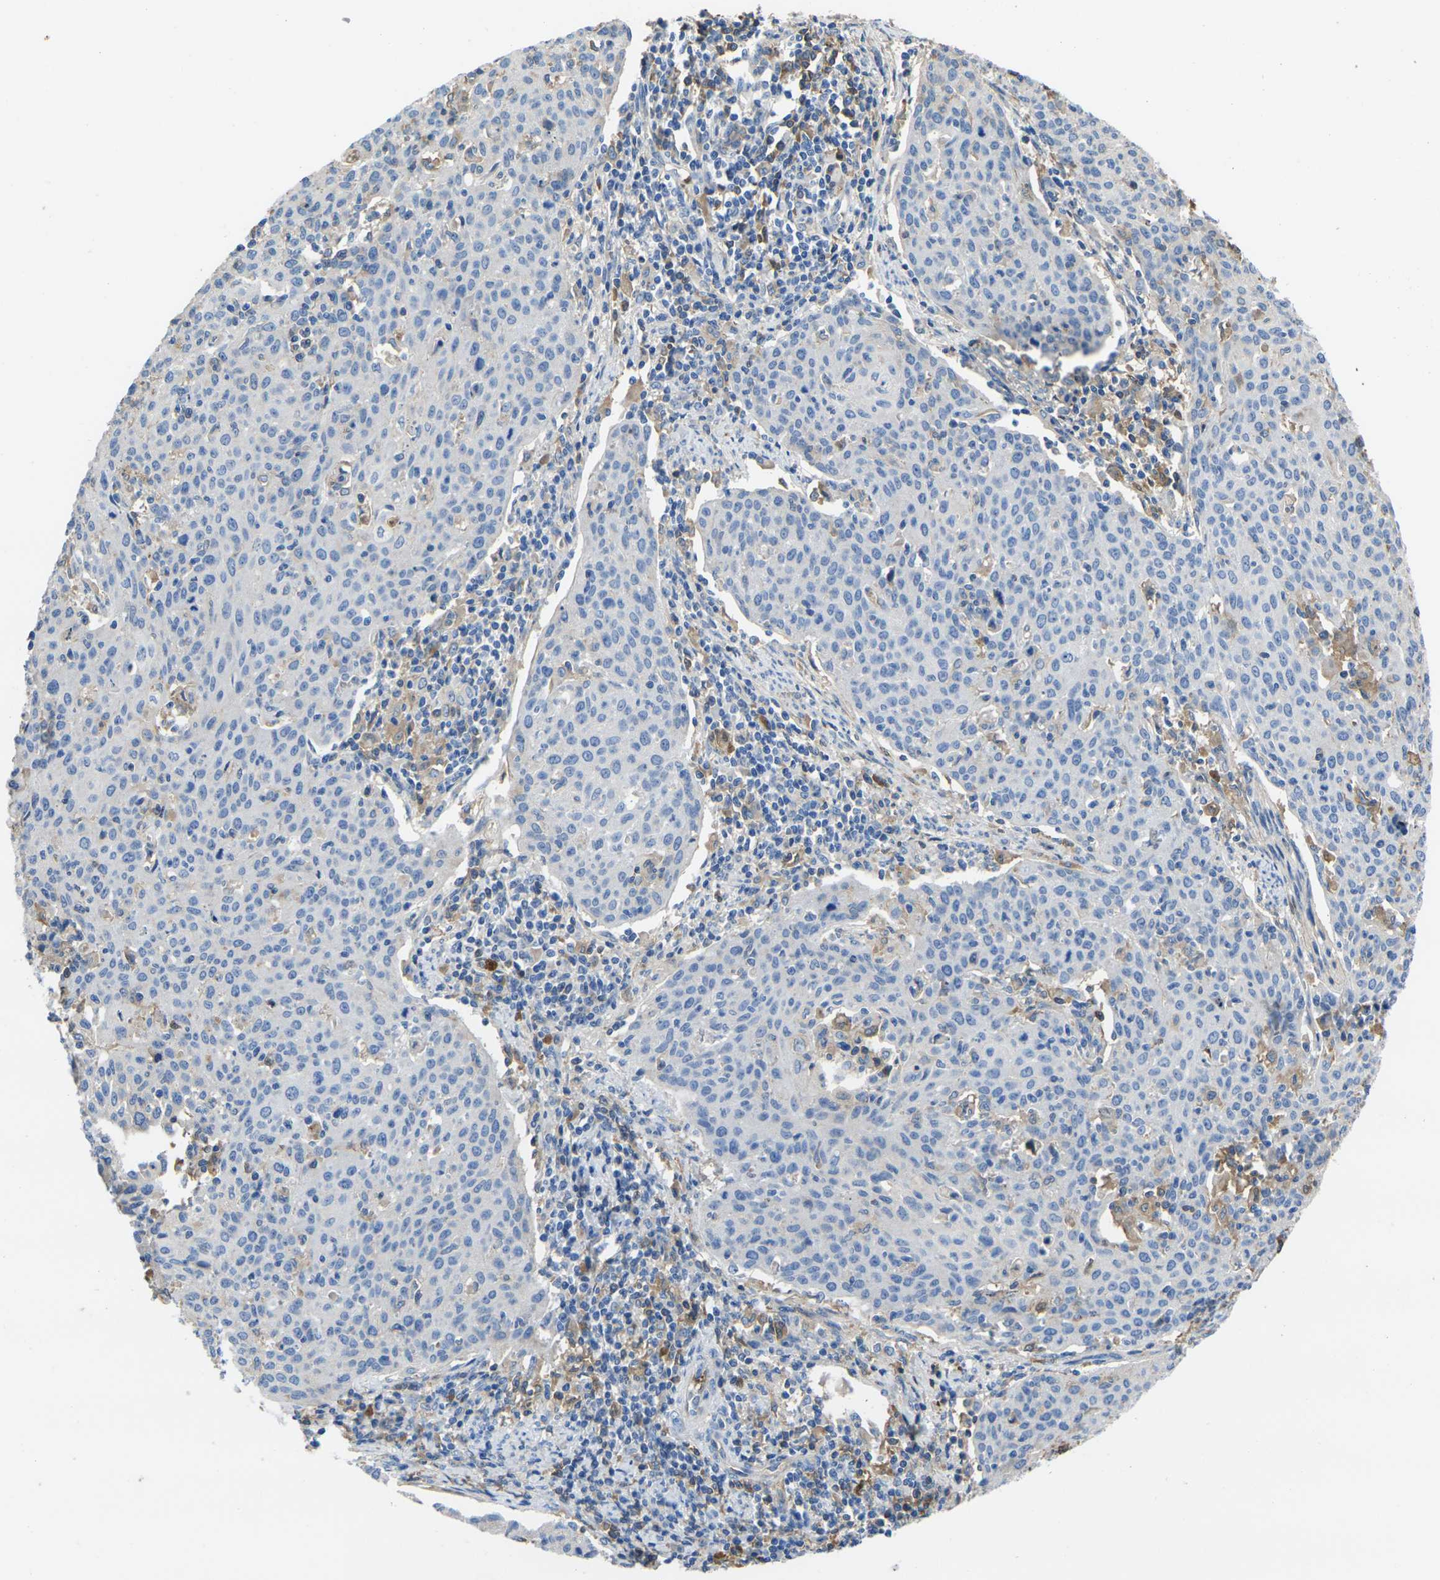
{"staining": {"intensity": "negative", "quantity": "none", "location": "none"}, "tissue": "cervical cancer", "cell_type": "Tumor cells", "image_type": "cancer", "snomed": [{"axis": "morphology", "description": "Squamous cell carcinoma, NOS"}, {"axis": "topography", "description": "Cervix"}], "caption": "Cervical cancer was stained to show a protein in brown. There is no significant staining in tumor cells.", "gene": "GREM2", "patient": {"sex": "female", "age": 38}}